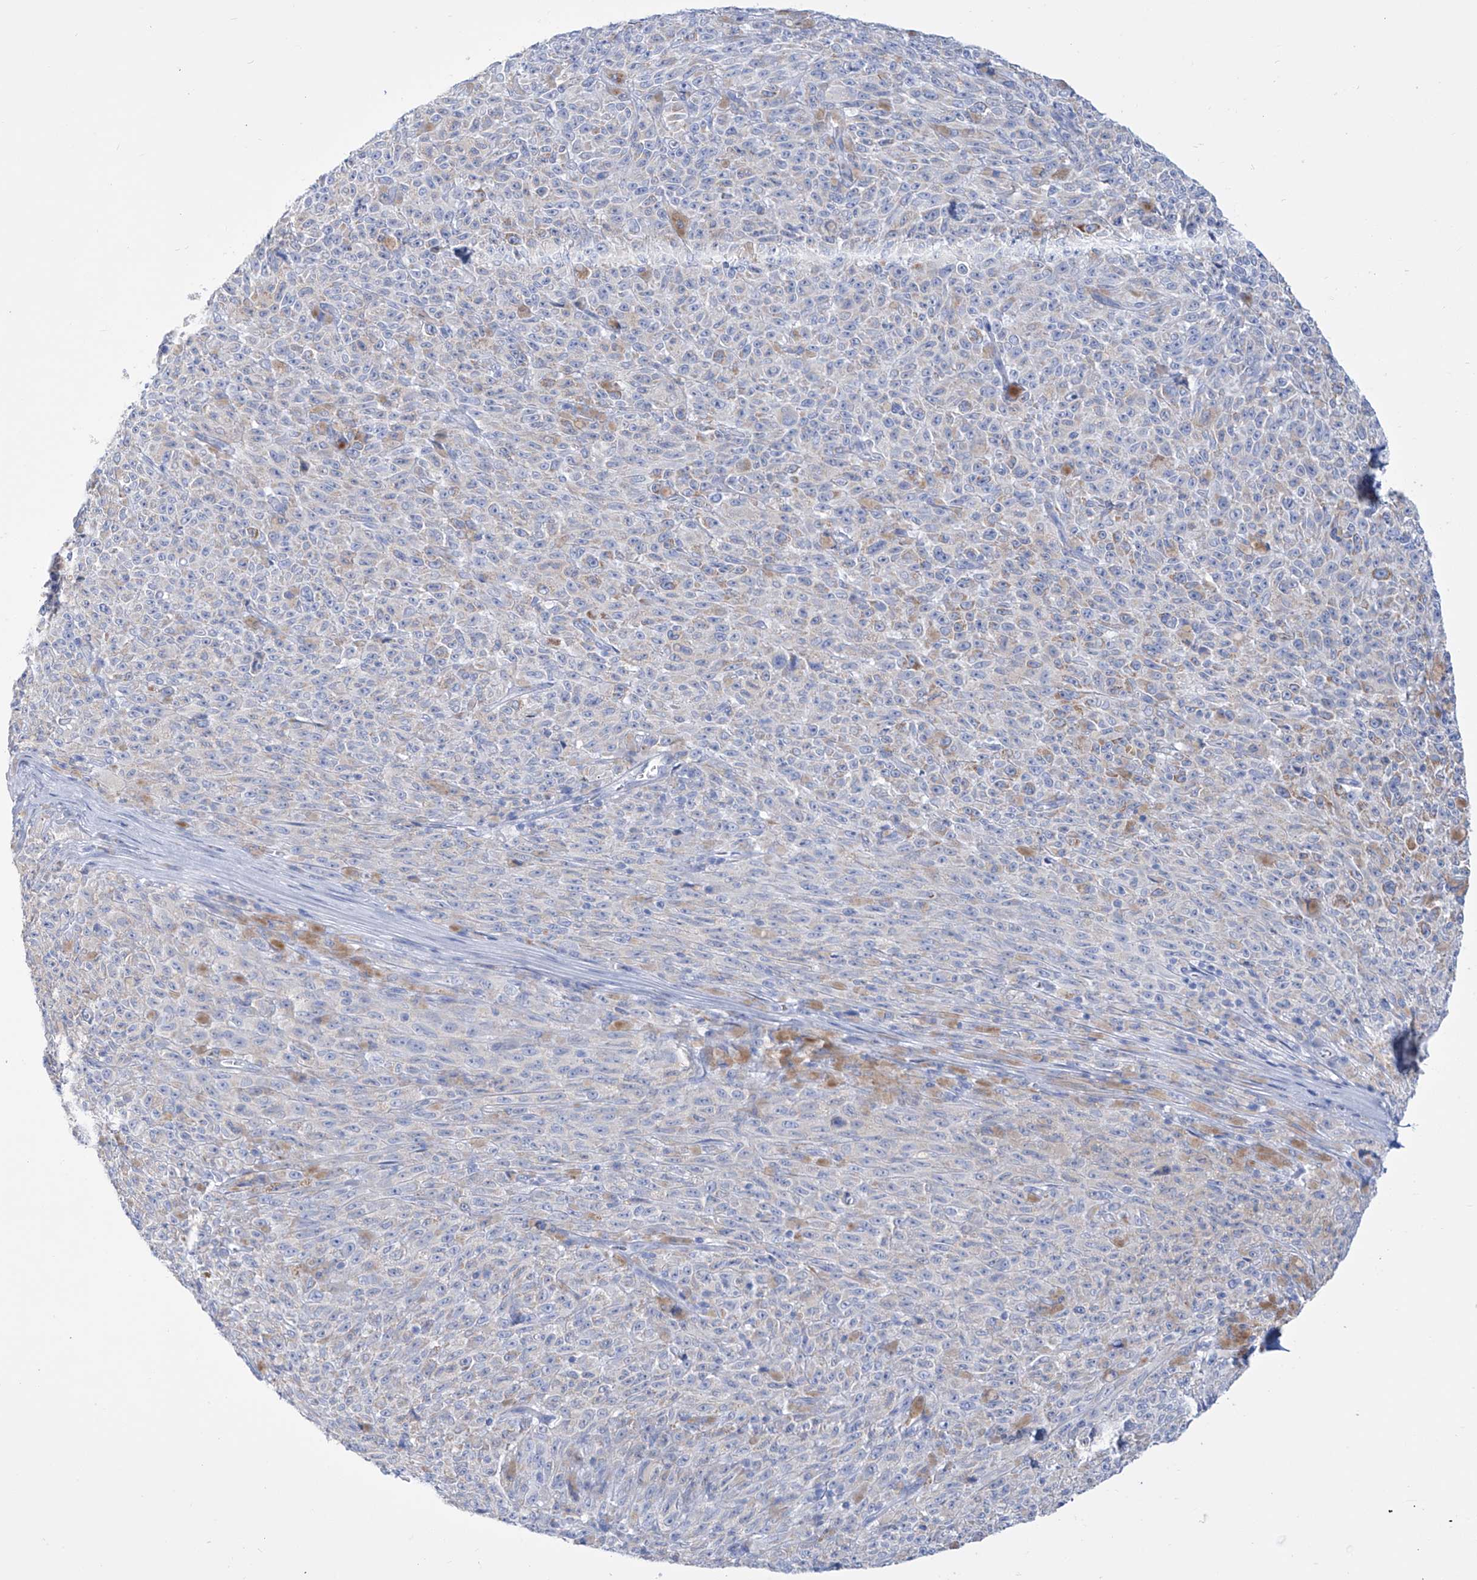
{"staining": {"intensity": "weak", "quantity": "<25%", "location": "cytoplasmic/membranous"}, "tissue": "melanoma", "cell_type": "Tumor cells", "image_type": "cancer", "snomed": [{"axis": "morphology", "description": "Malignant melanoma, NOS"}, {"axis": "topography", "description": "Skin"}], "caption": "Immunohistochemistry photomicrograph of neoplastic tissue: human malignant melanoma stained with DAB shows no significant protein positivity in tumor cells.", "gene": "ALDH6A1", "patient": {"sex": "female", "age": 82}}